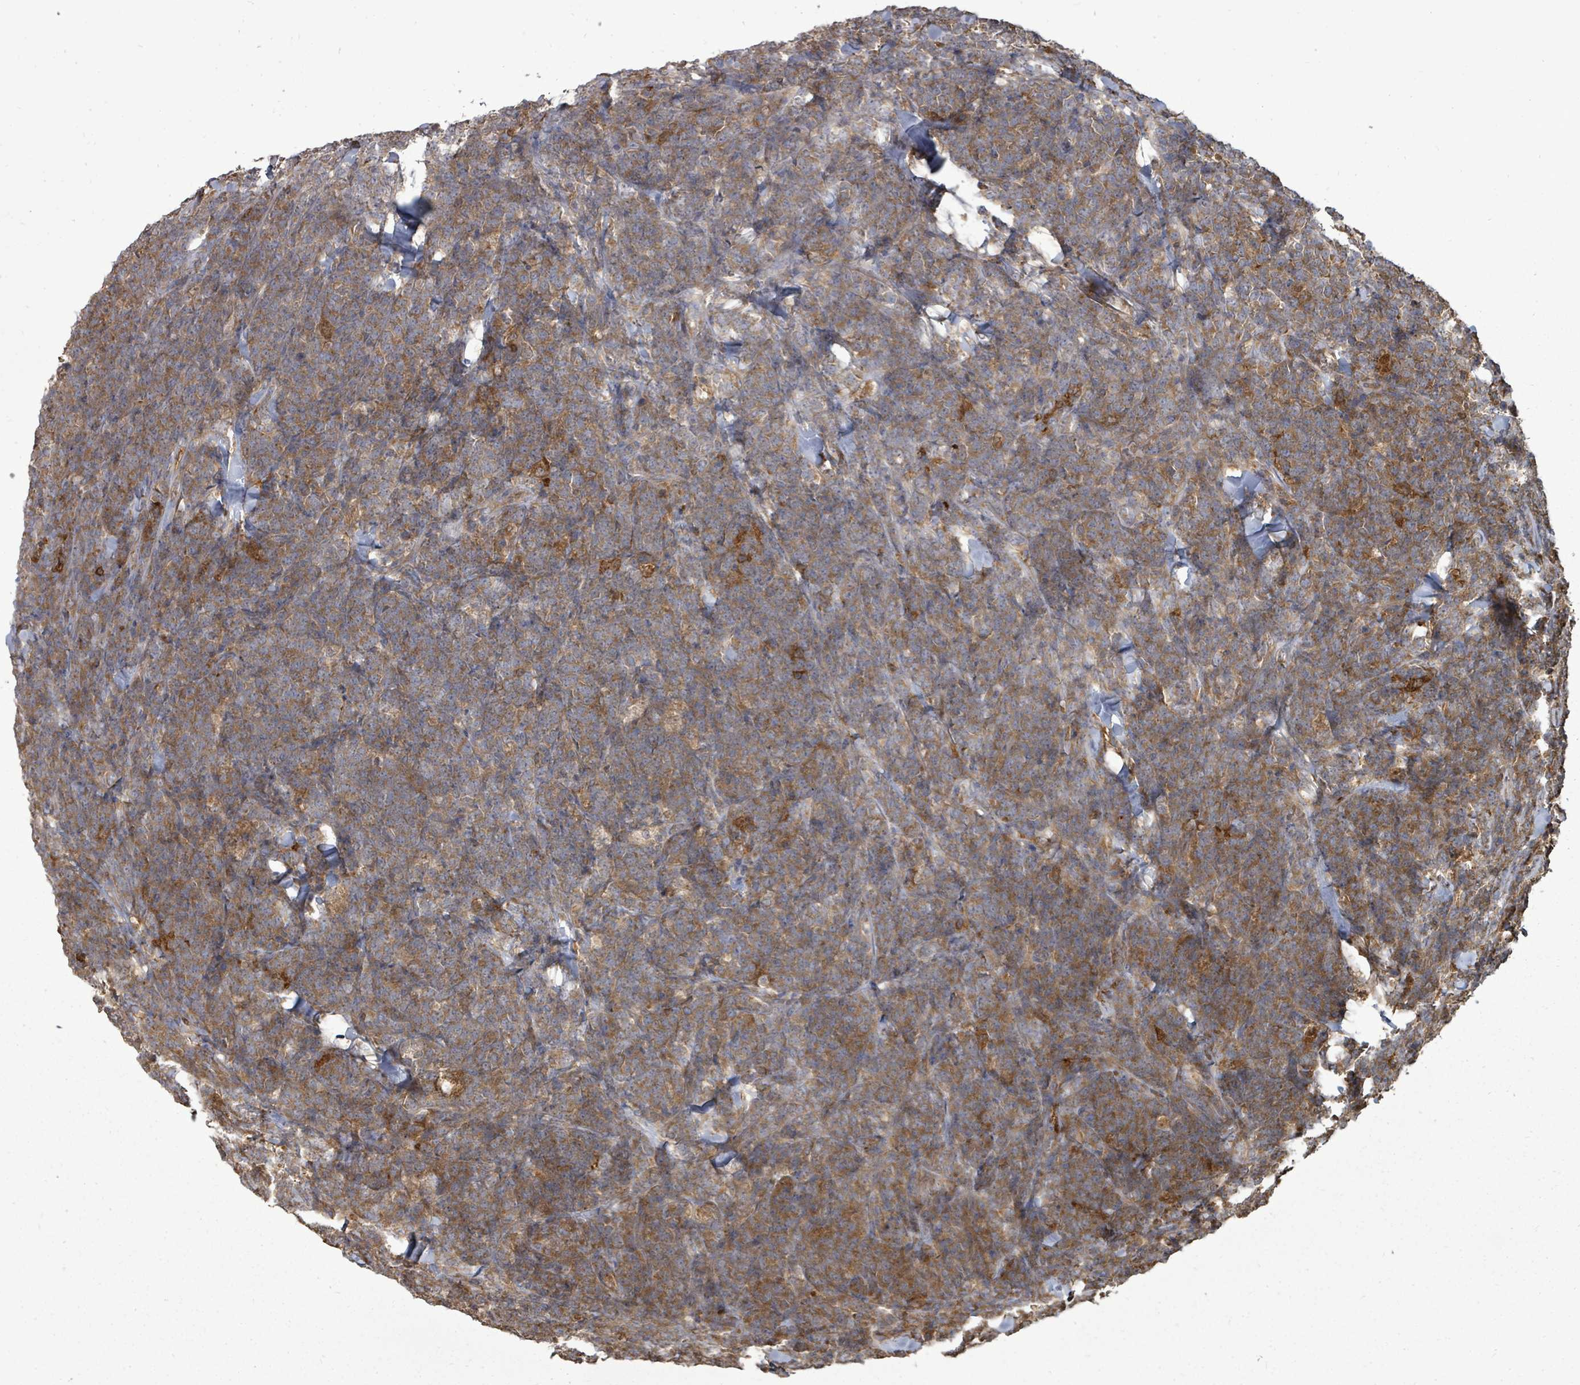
{"staining": {"intensity": "moderate", "quantity": ">75%", "location": "cytoplasmic/membranous"}, "tissue": "lymphoma", "cell_type": "Tumor cells", "image_type": "cancer", "snomed": [{"axis": "morphology", "description": "Malignant lymphoma, non-Hodgkin's type, High grade"}, {"axis": "topography", "description": "Small intestine"}], "caption": "Immunohistochemical staining of lymphoma demonstrates moderate cytoplasmic/membranous protein expression in approximately >75% of tumor cells.", "gene": "EIF3C", "patient": {"sex": "male", "age": 8}}